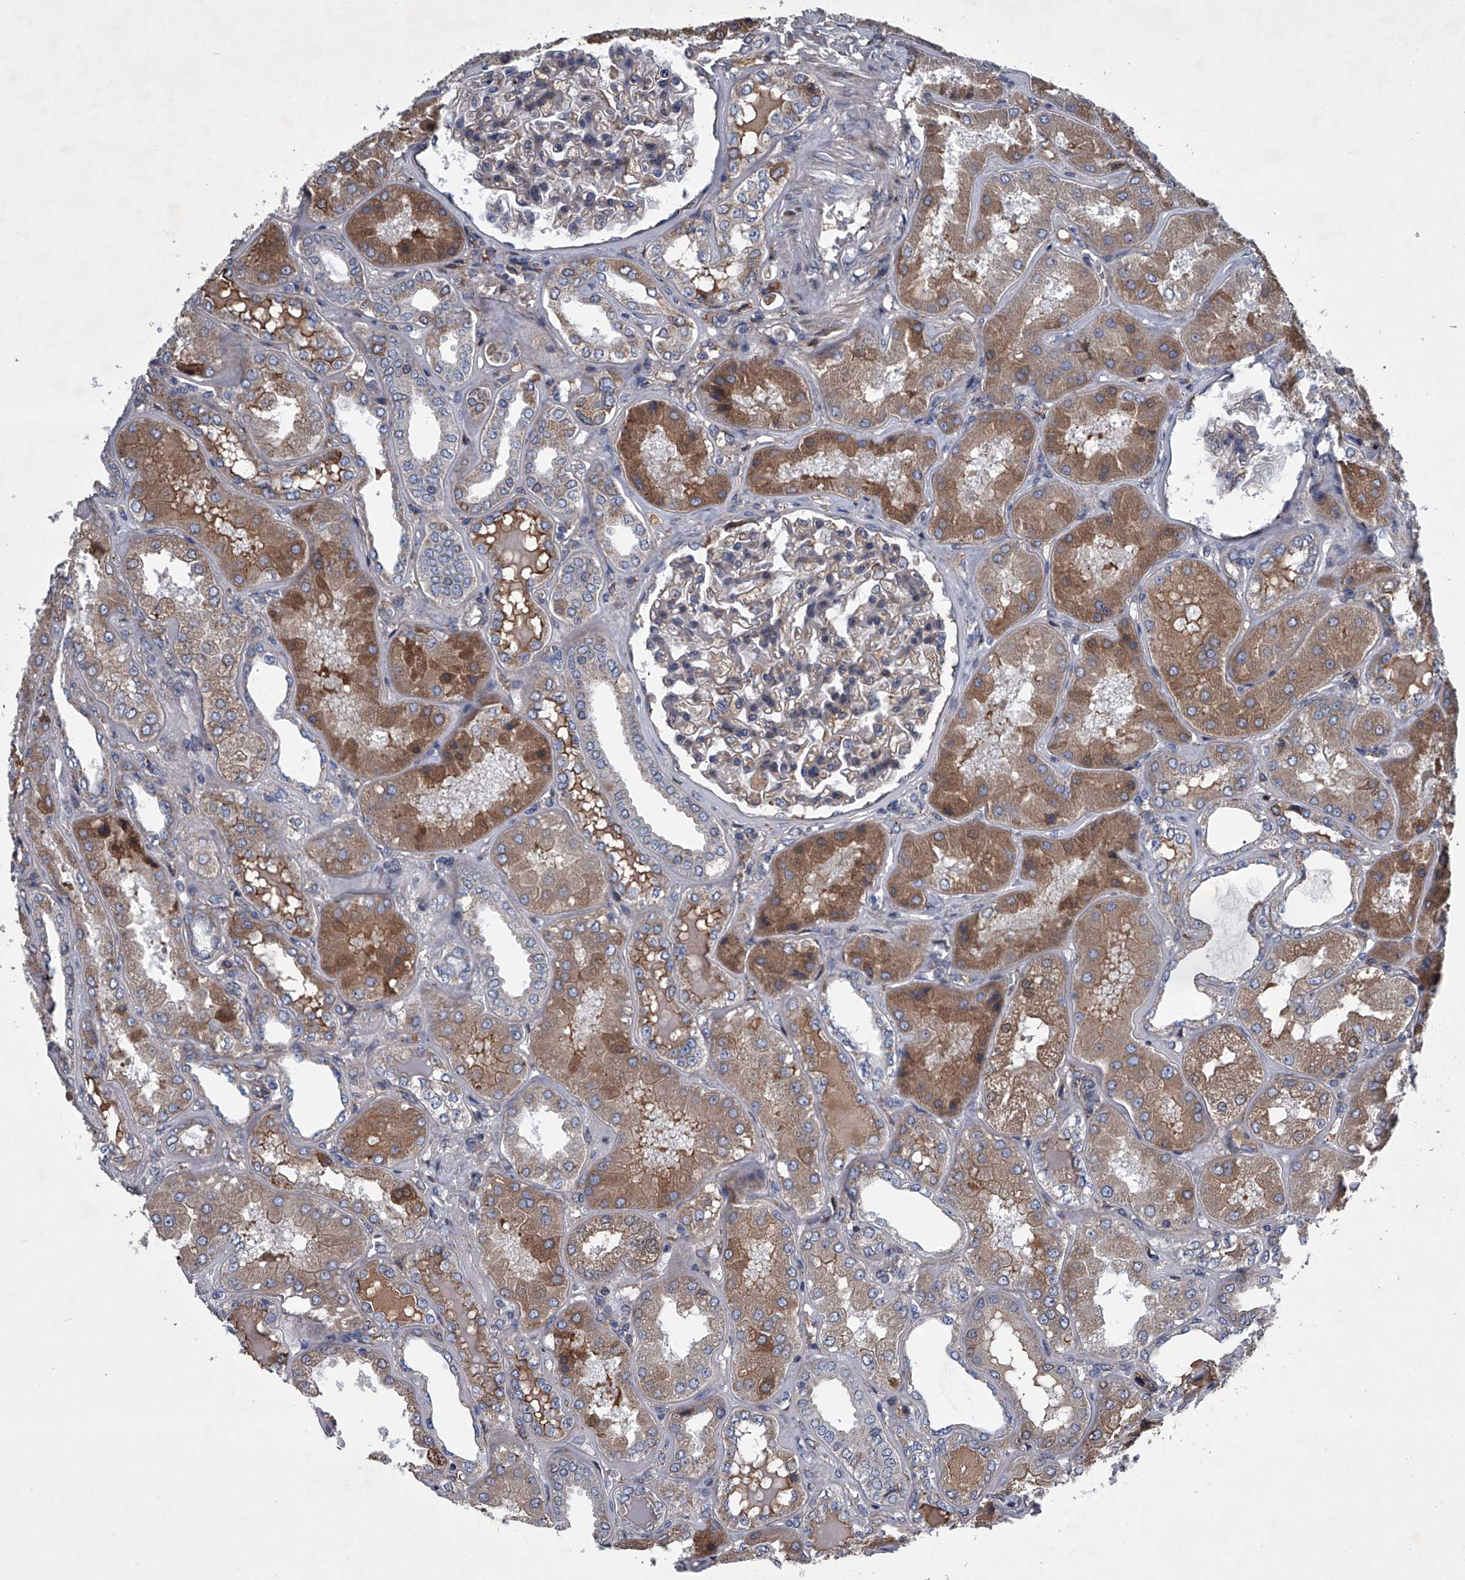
{"staining": {"intensity": "weak", "quantity": "<25%", "location": "cytoplasmic/membranous"}, "tissue": "kidney", "cell_type": "Cells in glomeruli", "image_type": "normal", "snomed": [{"axis": "morphology", "description": "Normal tissue, NOS"}, {"axis": "topography", "description": "Kidney"}], "caption": "This is a photomicrograph of IHC staining of normal kidney, which shows no staining in cells in glomeruli. (Brightfield microscopy of DAB (3,3'-diaminobenzidine) immunohistochemistry (IHC) at high magnification).", "gene": "ABCG1", "patient": {"sex": "female", "age": 56}}